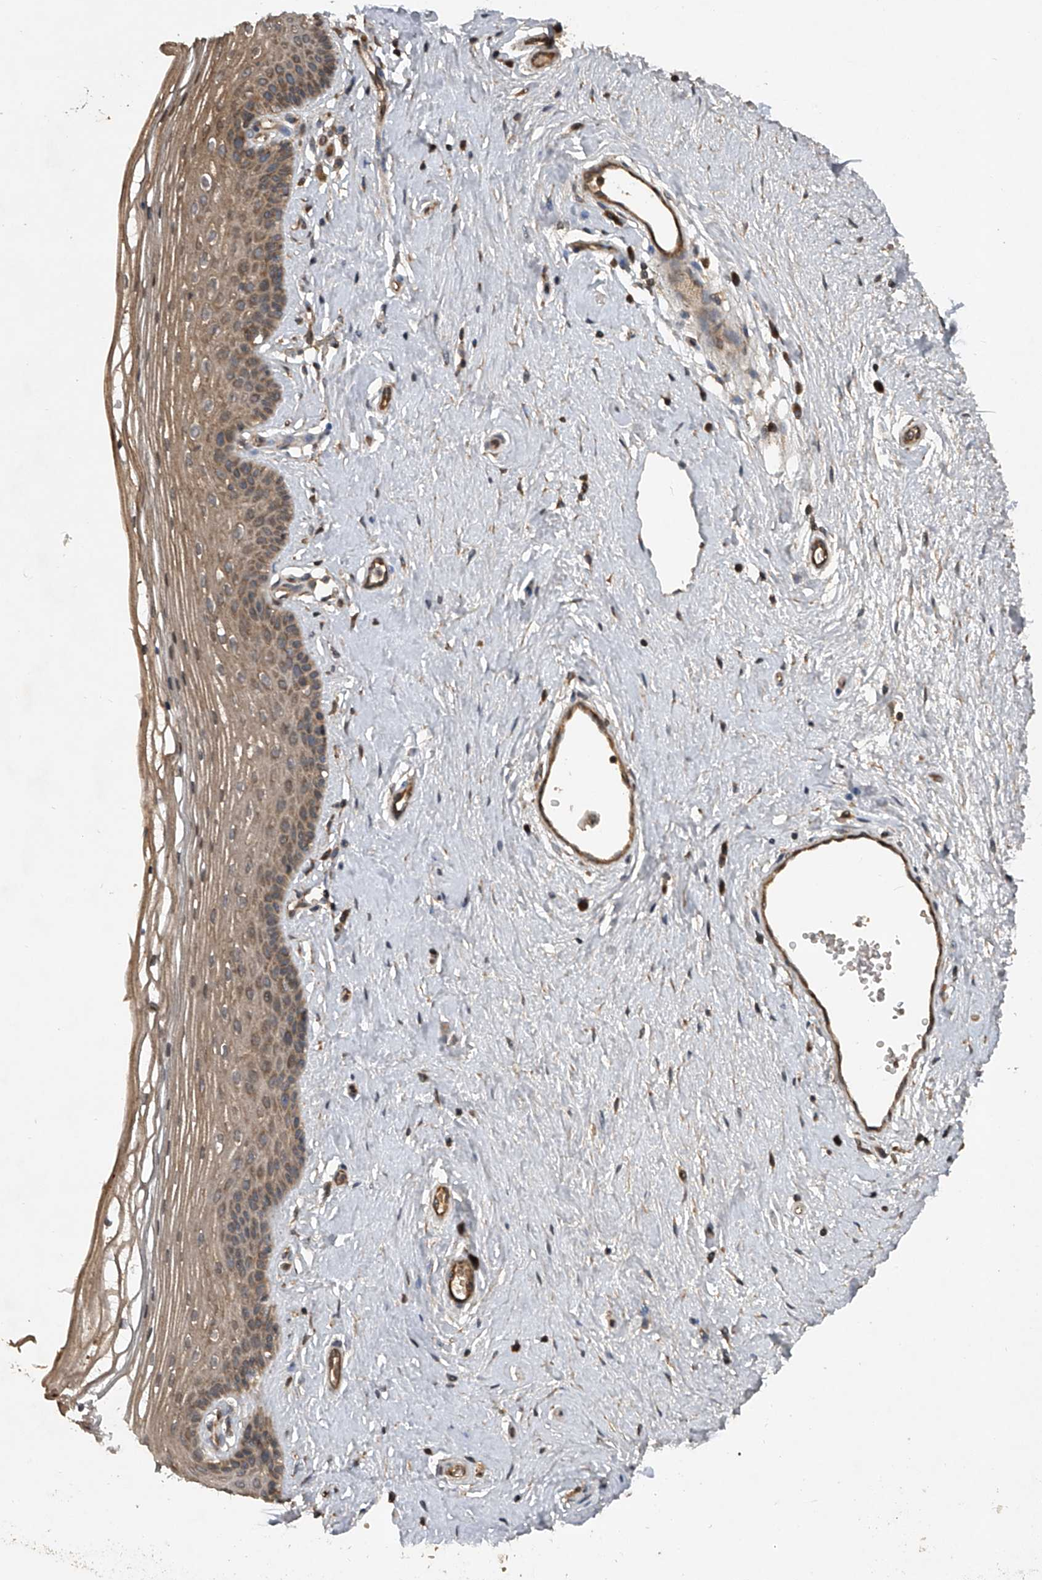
{"staining": {"intensity": "moderate", "quantity": "25%-75%", "location": "cytoplasmic/membranous"}, "tissue": "vagina", "cell_type": "Squamous epithelial cells", "image_type": "normal", "snomed": [{"axis": "morphology", "description": "Normal tissue, NOS"}, {"axis": "topography", "description": "Vagina"}], "caption": "Squamous epithelial cells display medium levels of moderate cytoplasmic/membranous positivity in approximately 25%-75% of cells in unremarkable vagina.", "gene": "NFS1", "patient": {"sex": "female", "age": 46}}